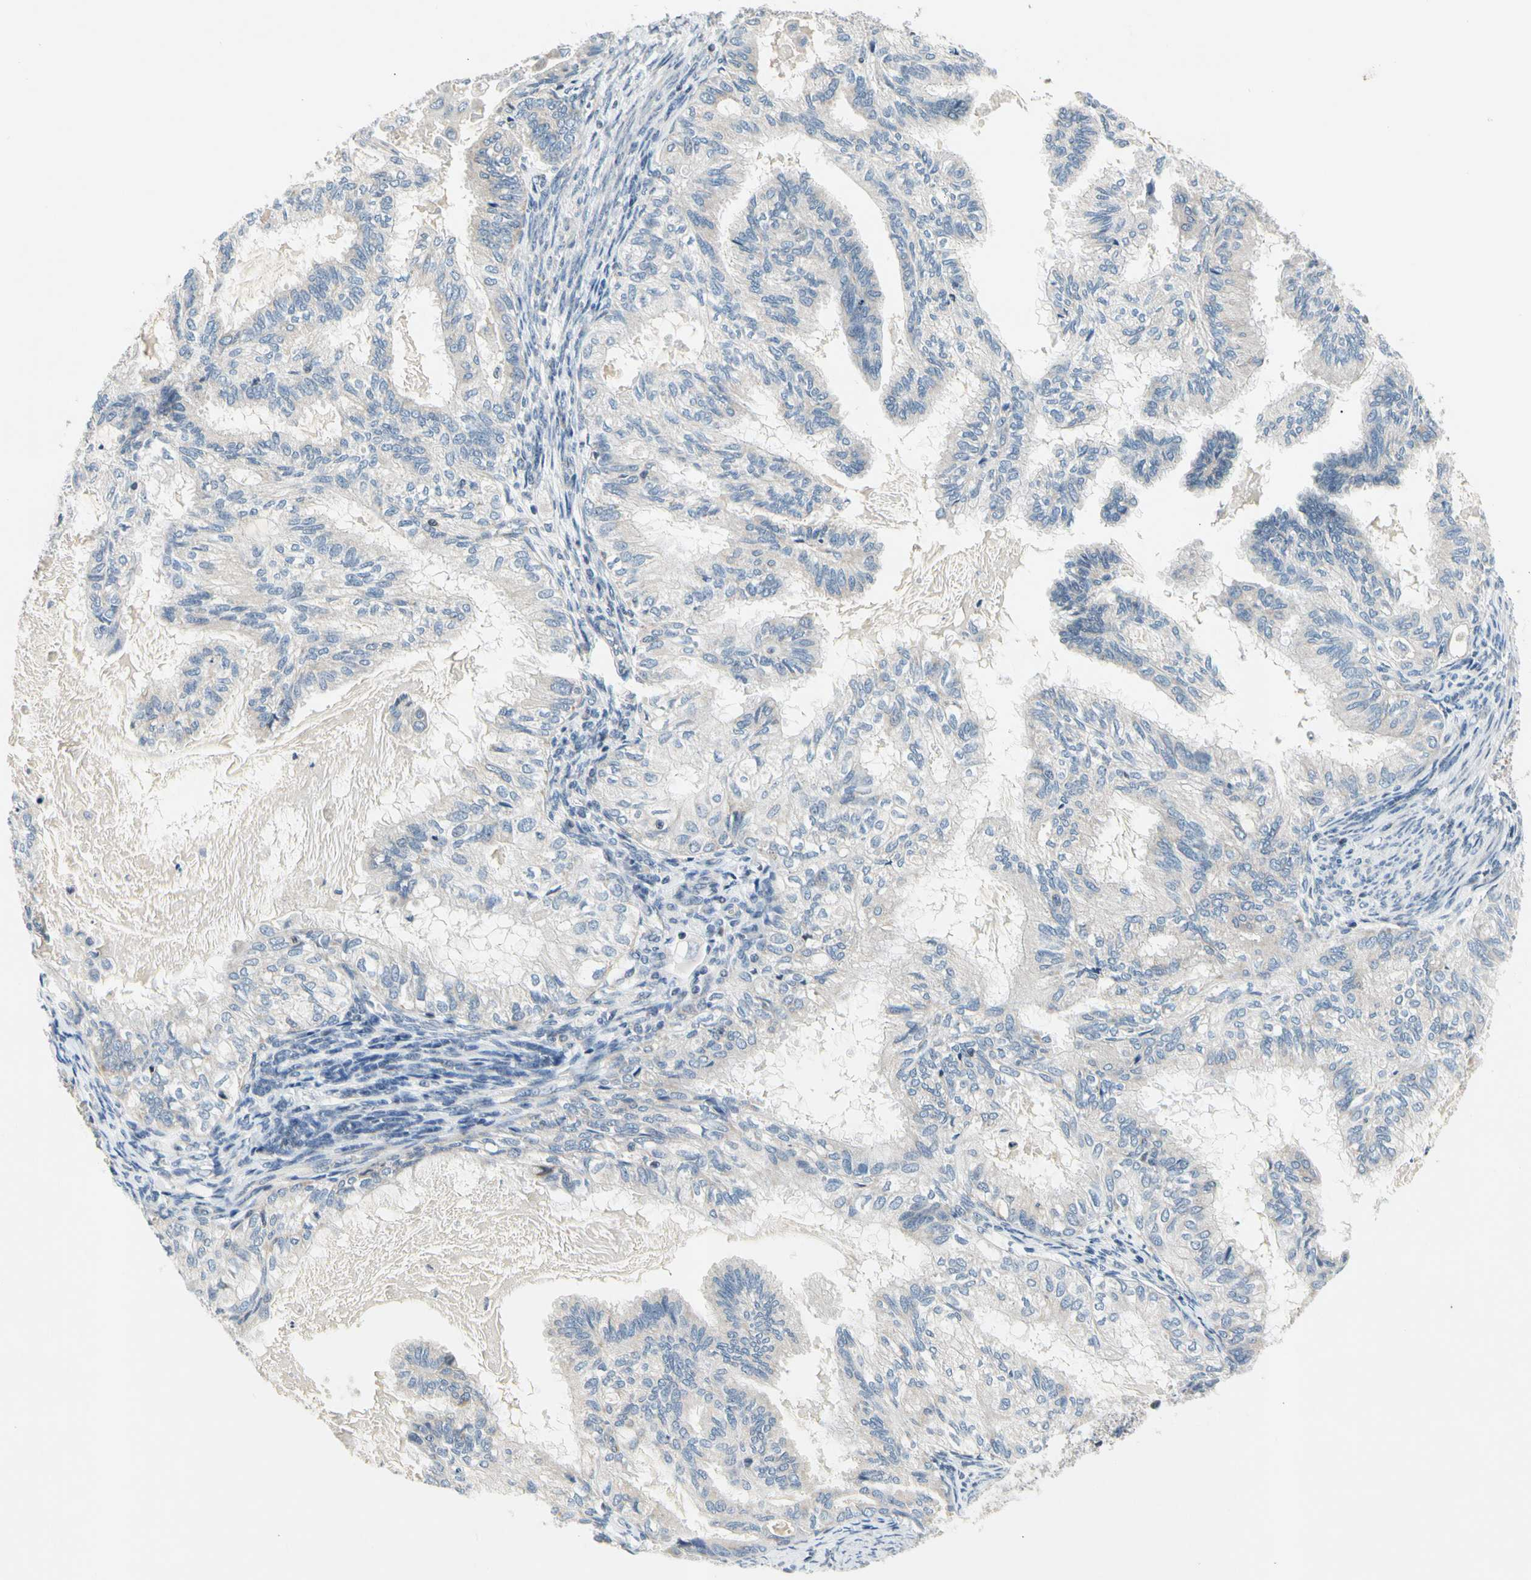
{"staining": {"intensity": "negative", "quantity": "none", "location": "none"}, "tissue": "cervical cancer", "cell_type": "Tumor cells", "image_type": "cancer", "snomed": [{"axis": "morphology", "description": "Normal tissue, NOS"}, {"axis": "morphology", "description": "Adenocarcinoma, NOS"}, {"axis": "topography", "description": "Cervix"}, {"axis": "topography", "description": "Endometrium"}], "caption": "This image is of cervical cancer (adenocarcinoma) stained with immunohistochemistry to label a protein in brown with the nuclei are counter-stained blue. There is no staining in tumor cells.", "gene": "SOX30", "patient": {"sex": "female", "age": 86}}